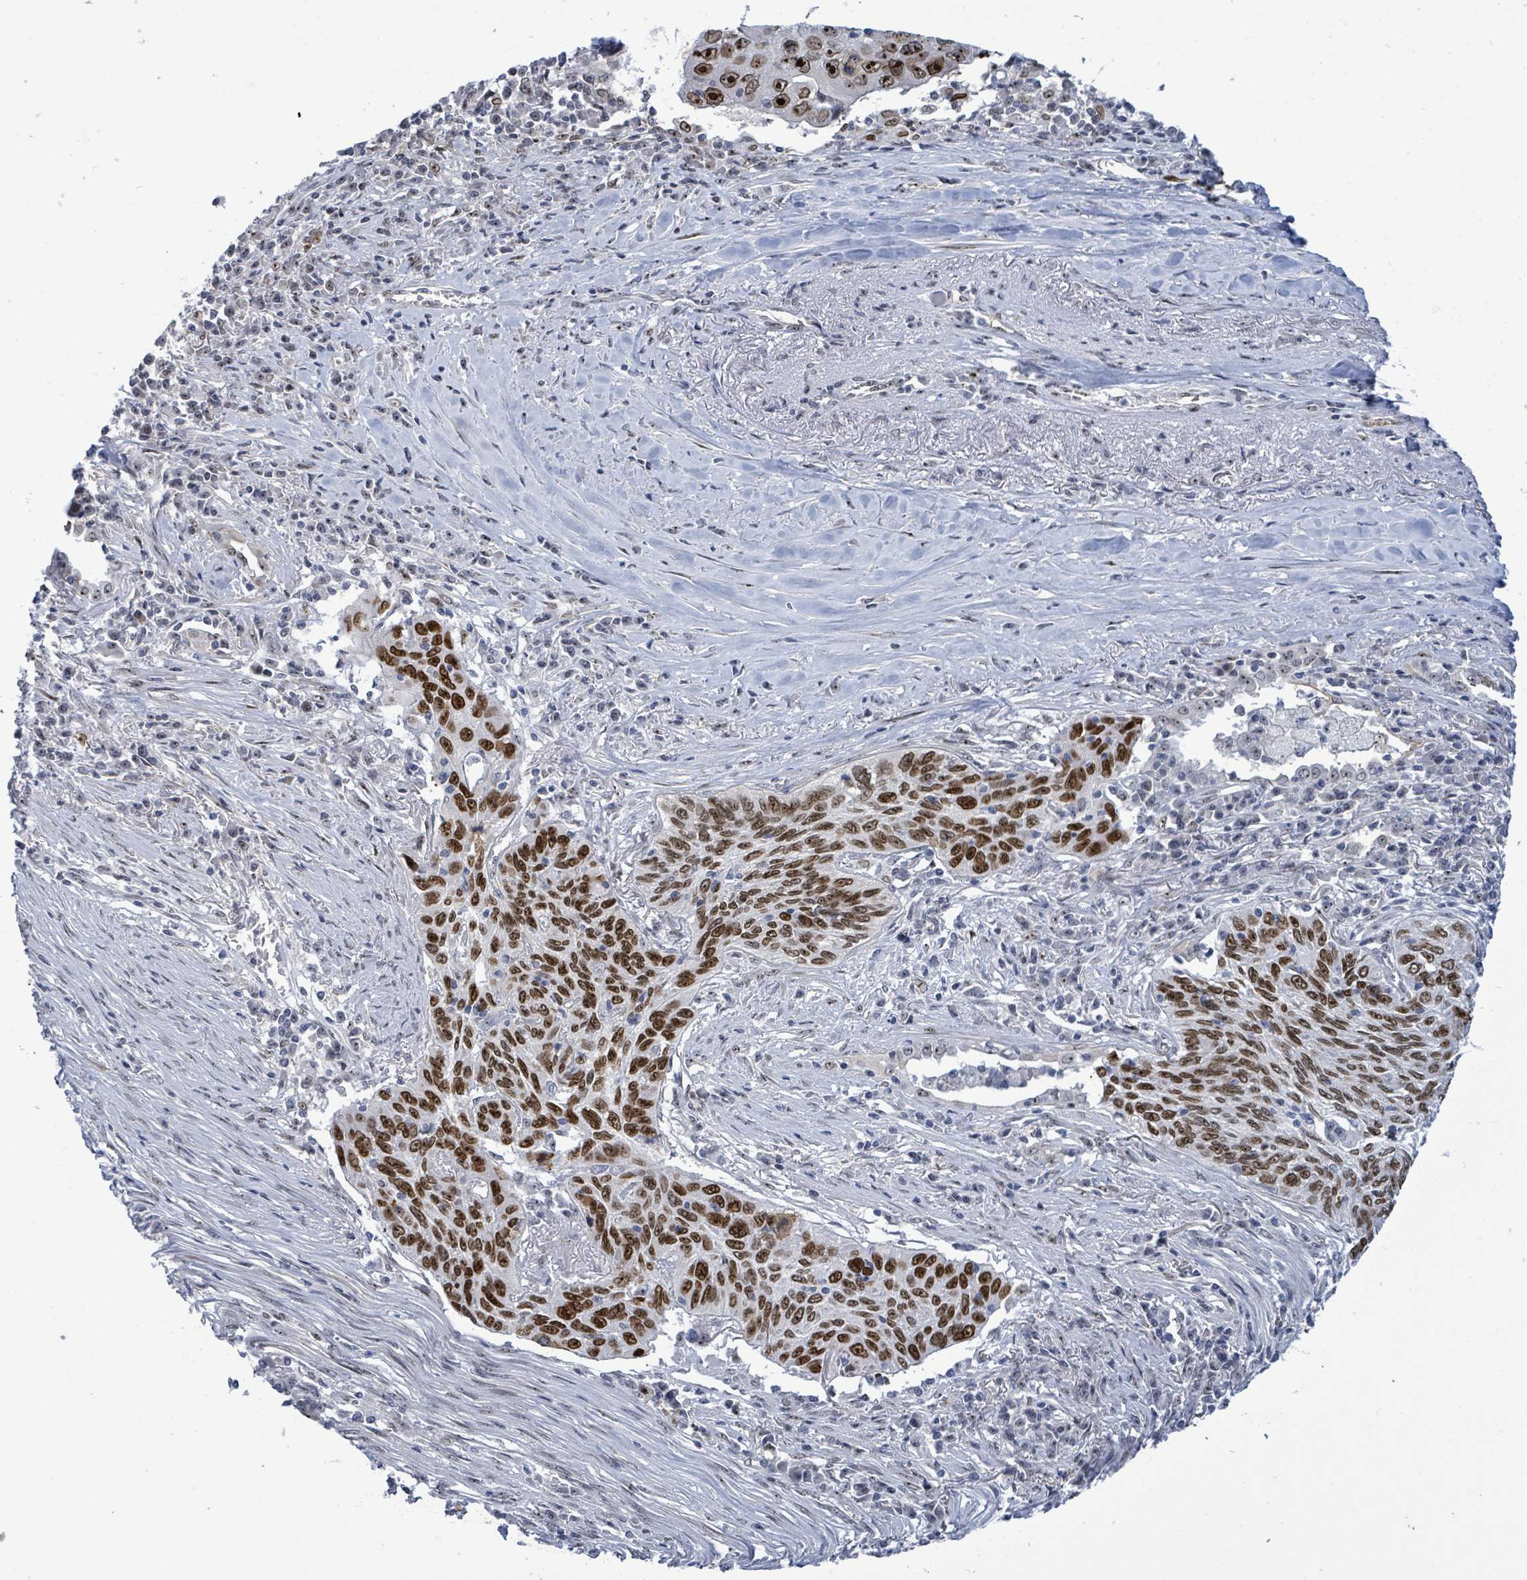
{"staining": {"intensity": "strong", "quantity": ">75%", "location": "nuclear"}, "tissue": "lung cancer", "cell_type": "Tumor cells", "image_type": "cancer", "snomed": [{"axis": "morphology", "description": "Squamous cell carcinoma, NOS"}, {"axis": "topography", "description": "Lung"}], "caption": "Protein staining reveals strong nuclear staining in approximately >75% of tumor cells in lung cancer.", "gene": "RRN3", "patient": {"sex": "female", "age": 66}}